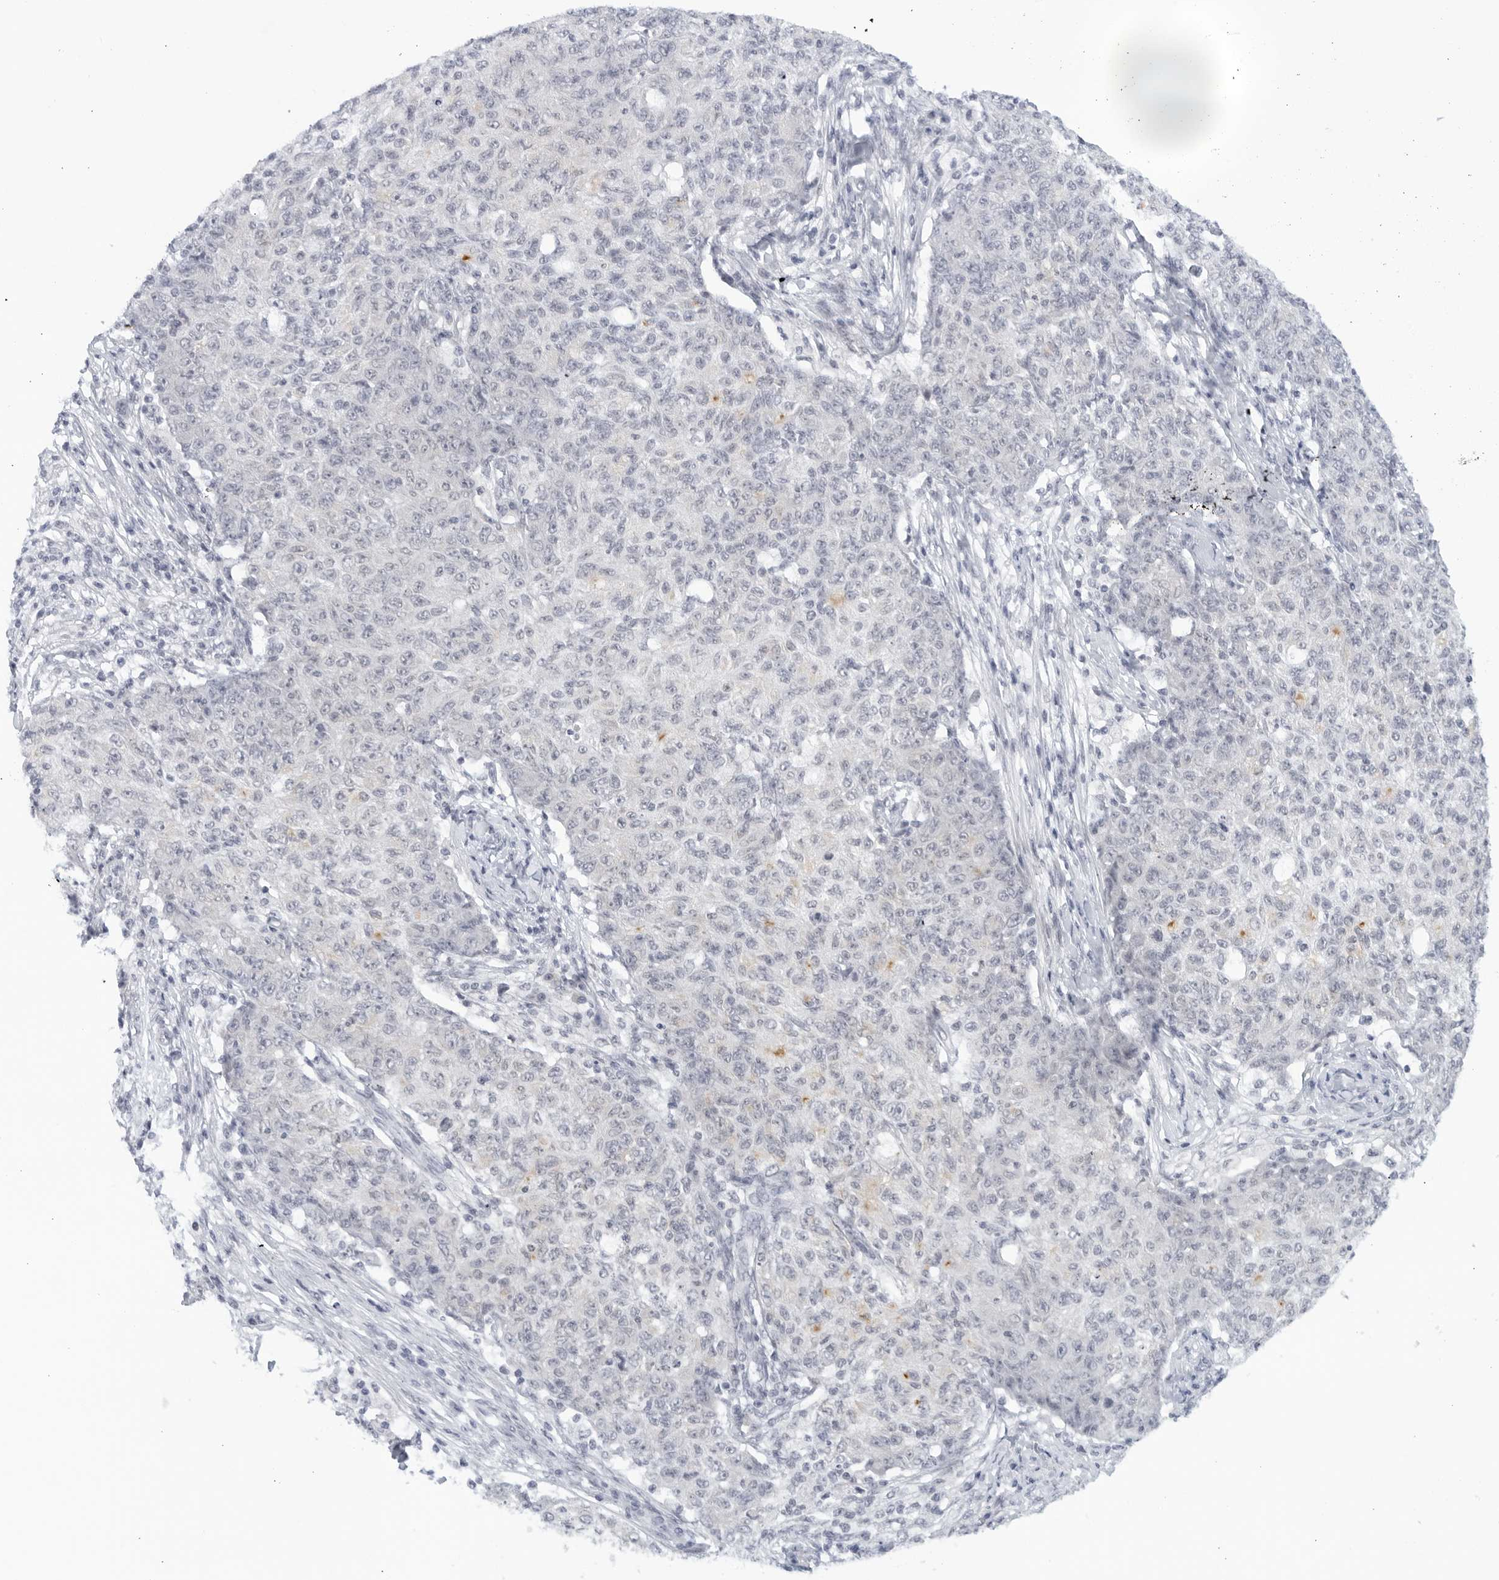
{"staining": {"intensity": "negative", "quantity": "none", "location": "none"}, "tissue": "ovarian cancer", "cell_type": "Tumor cells", "image_type": "cancer", "snomed": [{"axis": "morphology", "description": "Carcinoma, endometroid"}, {"axis": "topography", "description": "Ovary"}], "caption": "Tumor cells are negative for brown protein staining in ovarian cancer (endometroid carcinoma). (Brightfield microscopy of DAB (3,3'-diaminobenzidine) IHC at high magnification).", "gene": "WDTC1", "patient": {"sex": "female", "age": 42}}